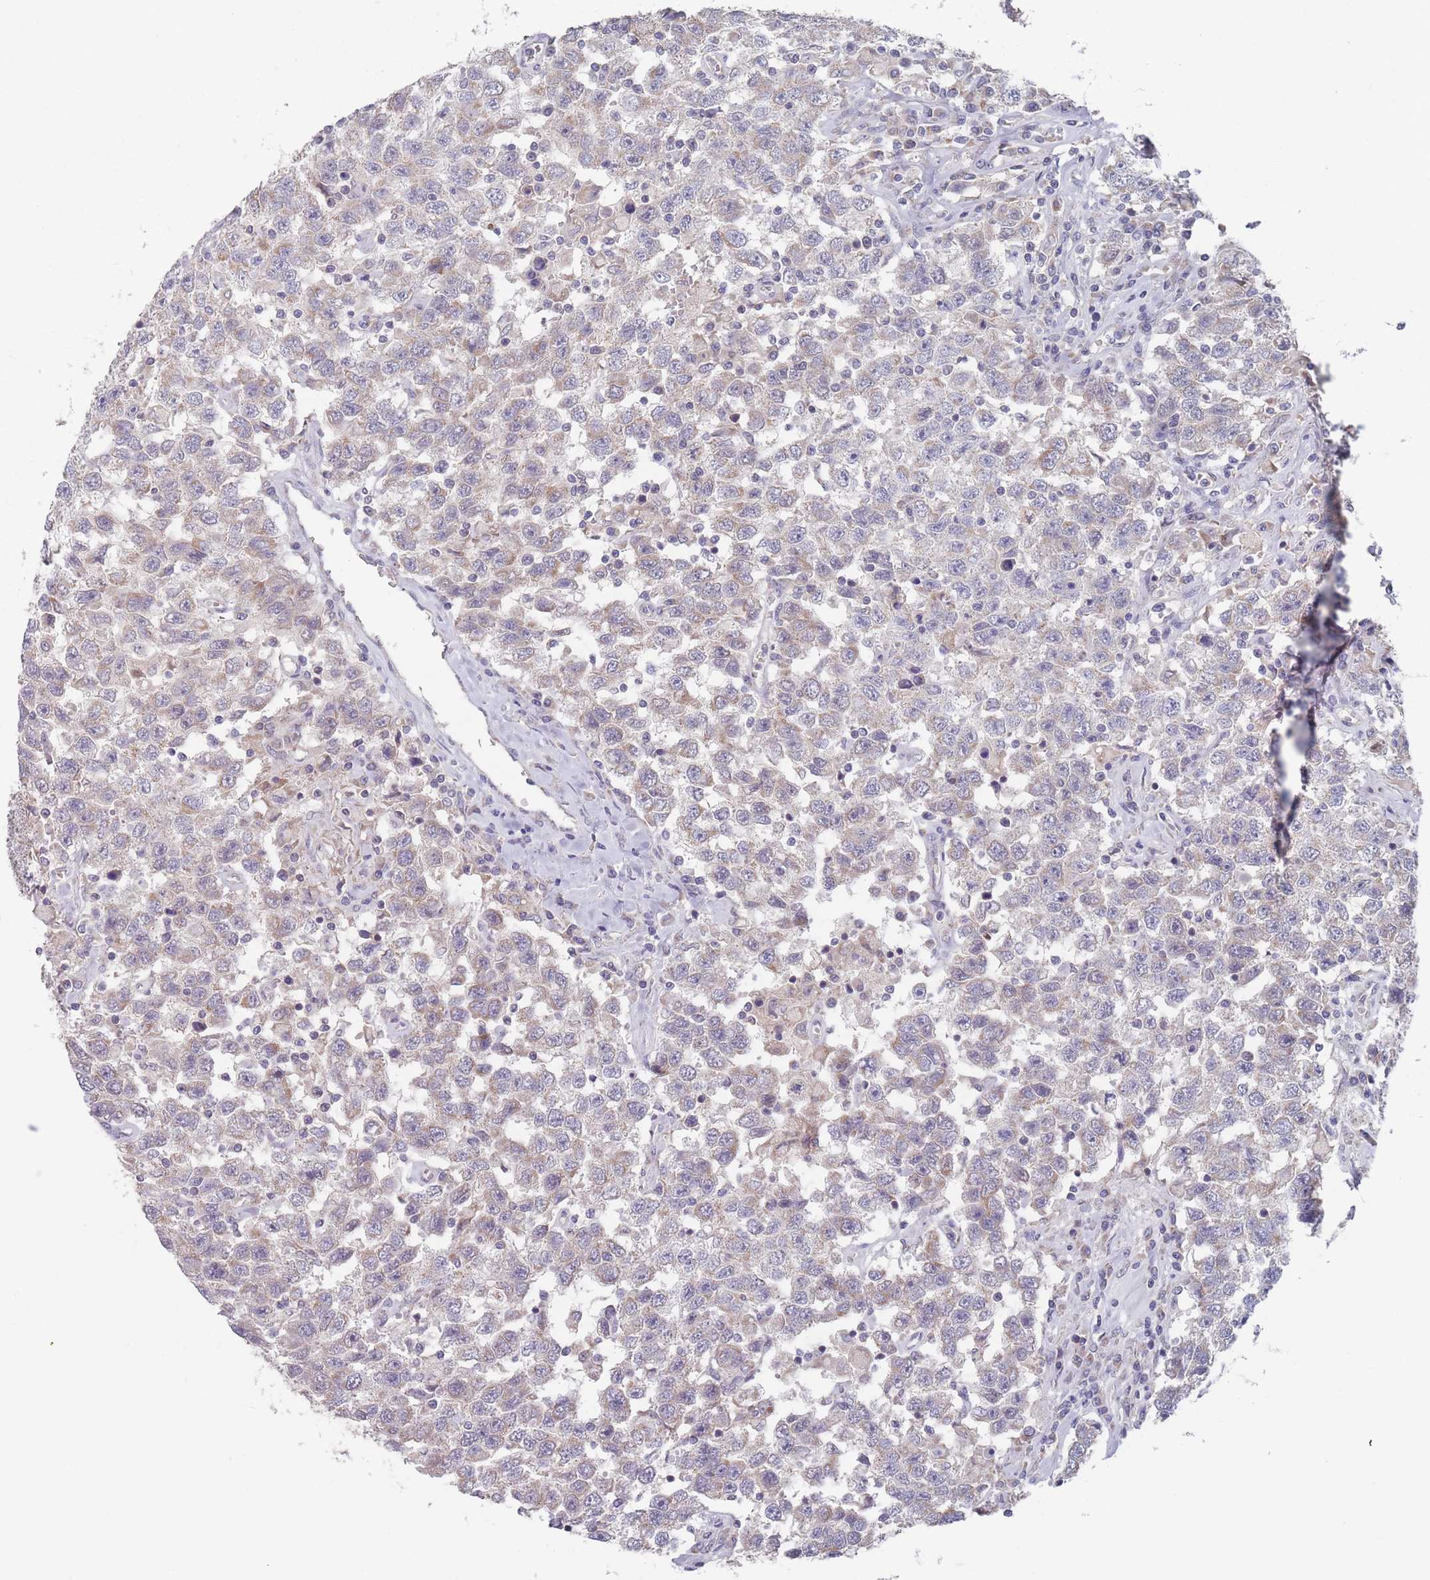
{"staining": {"intensity": "weak", "quantity": "<25%", "location": "cytoplasmic/membranous"}, "tissue": "testis cancer", "cell_type": "Tumor cells", "image_type": "cancer", "snomed": [{"axis": "morphology", "description": "Seminoma, NOS"}, {"axis": "topography", "description": "Testis"}], "caption": "Human testis cancer (seminoma) stained for a protein using immunohistochemistry (IHC) shows no staining in tumor cells.", "gene": "PEX7", "patient": {"sex": "male", "age": 41}}